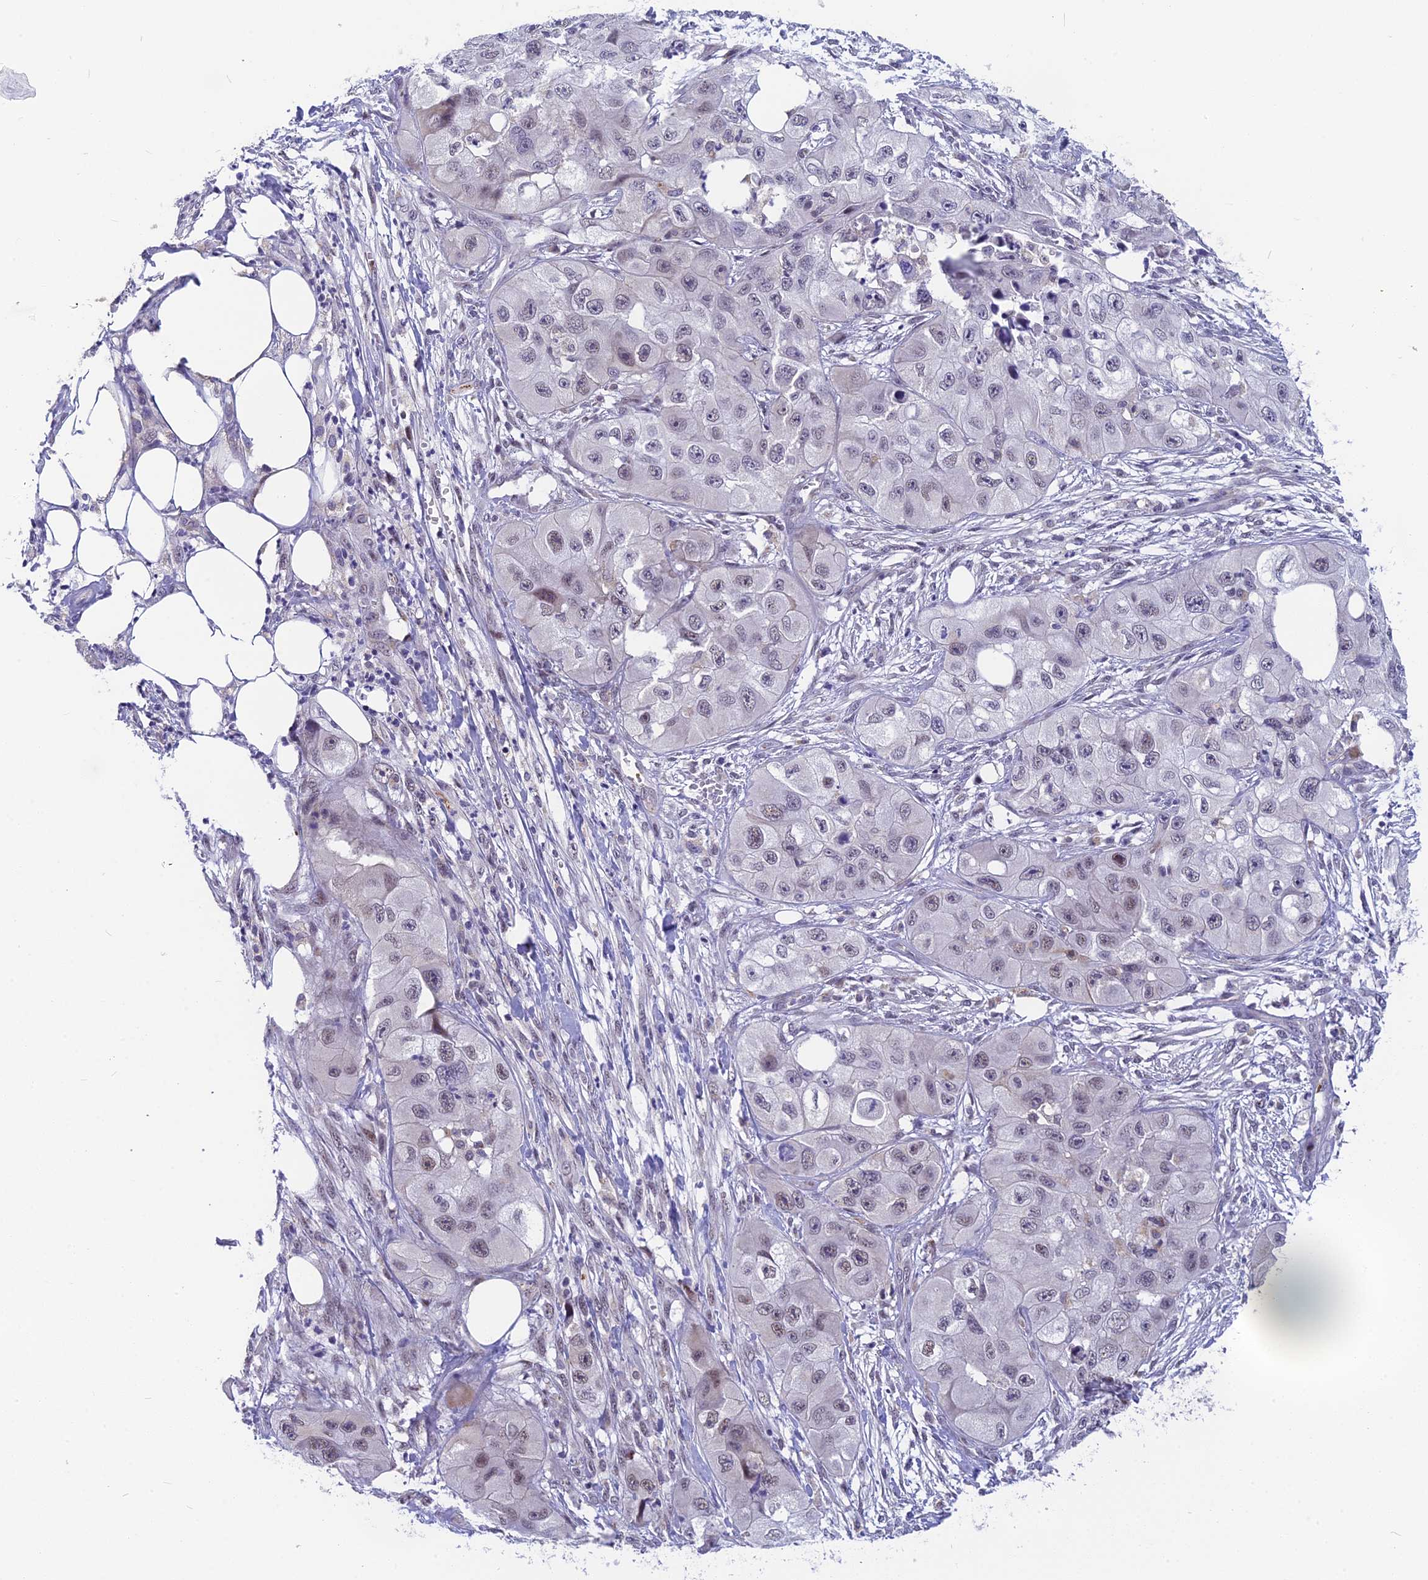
{"staining": {"intensity": "weak", "quantity": "<25%", "location": "nuclear"}, "tissue": "skin cancer", "cell_type": "Tumor cells", "image_type": "cancer", "snomed": [{"axis": "morphology", "description": "Squamous cell carcinoma, NOS"}, {"axis": "topography", "description": "Skin"}, {"axis": "topography", "description": "Subcutis"}], "caption": "There is no significant expression in tumor cells of skin cancer. (Stains: DAB (3,3'-diaminobenzidine) IHC with hematoxylin counter stain, Microscopy: brightfield microscopy at high magnification).", "gene": "CMC1", "patient": {"sex": "male", "age": 73}}